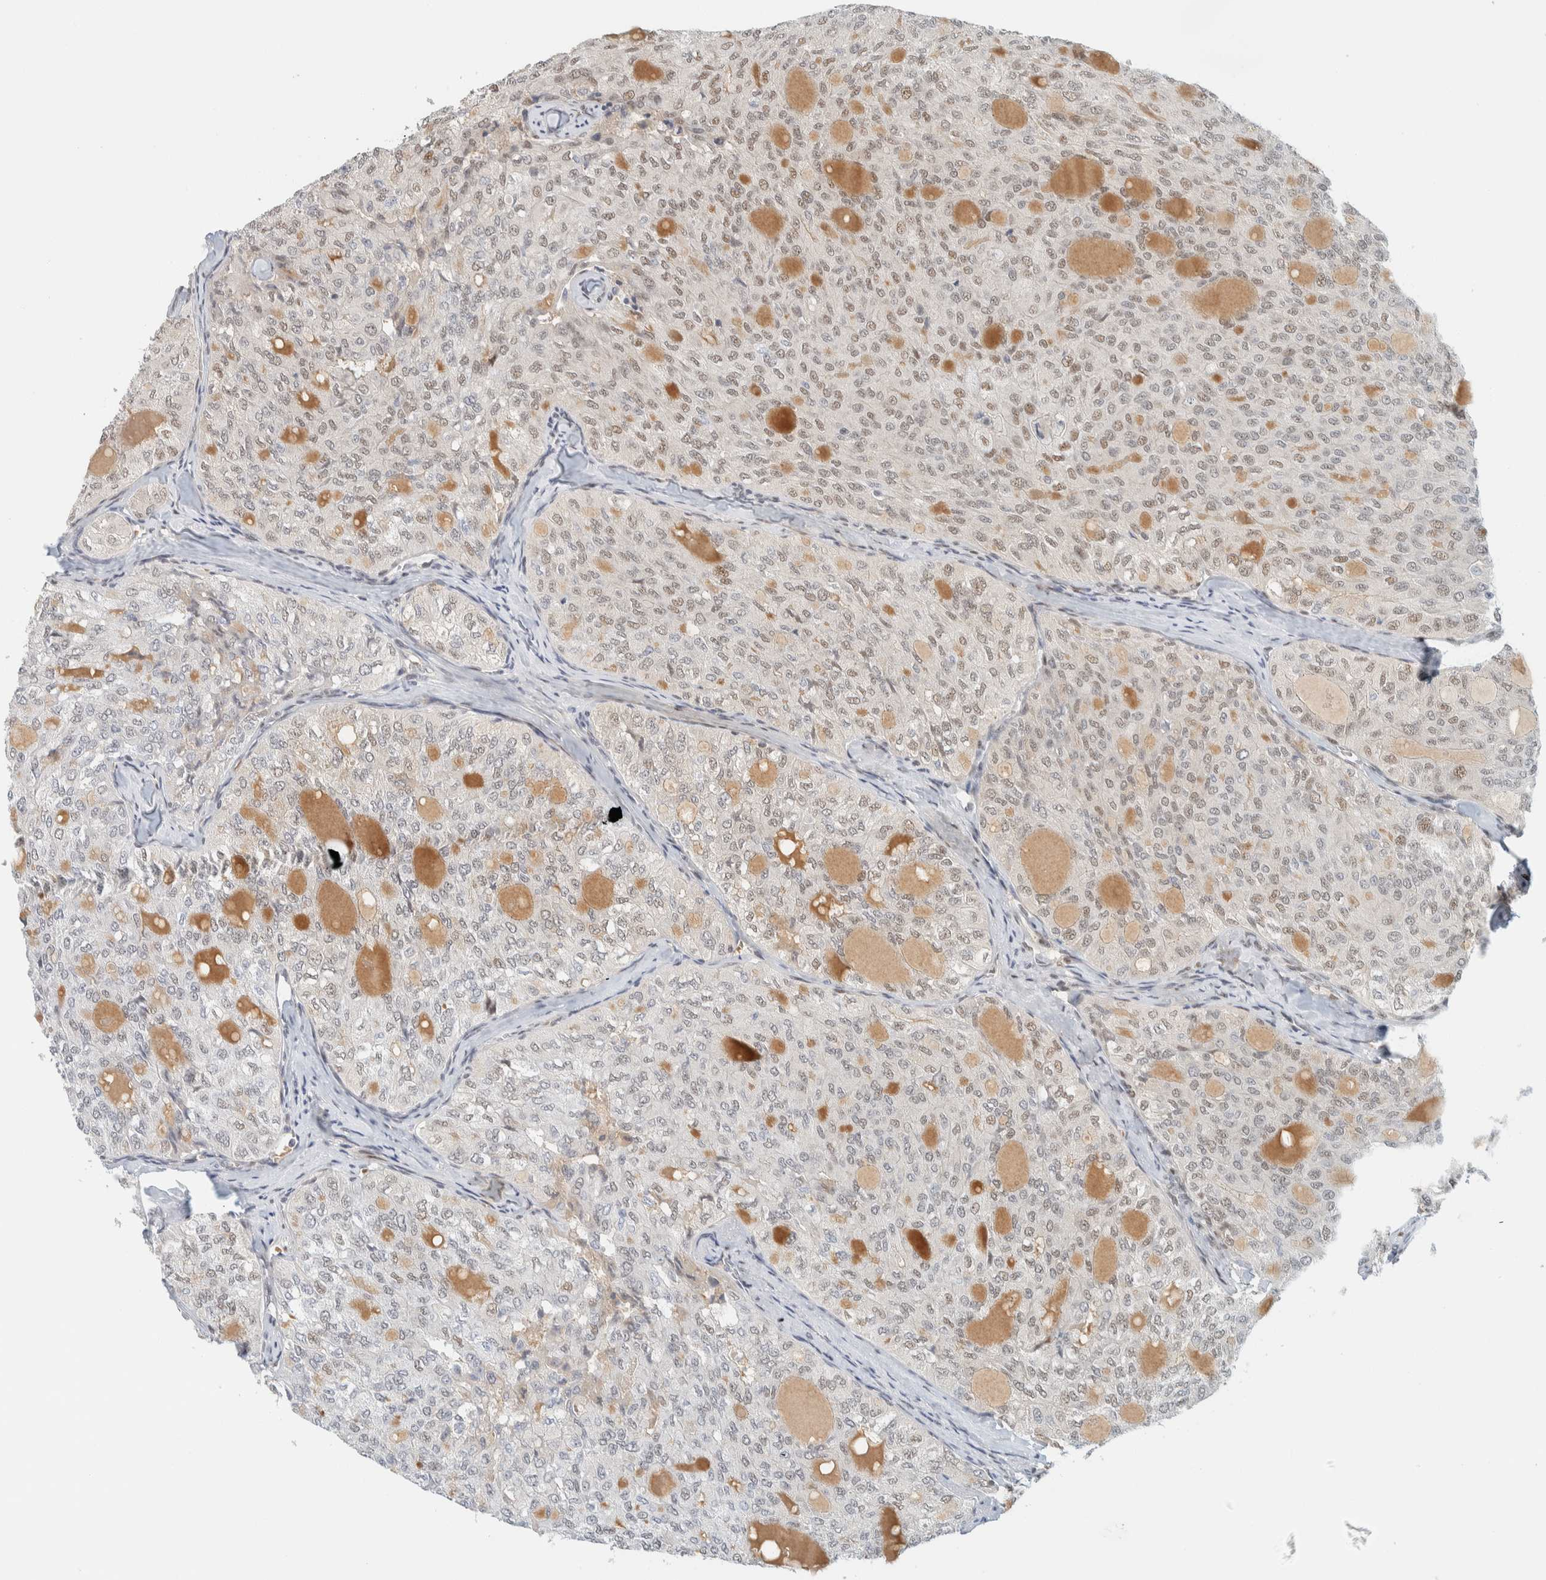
{"staining": {"intensity": "weak", "quantity": "25%-75%", "location": "nuclear"}, "tissue": "thyroid cancer", "cell_type": "Tumor cells", "image_type": "cancer", "snomed": [{"axis": "morphology", "description": "Follicular adenoma carcinoma, NOS"}, {"axis": "topography", "description": "Thyroid gland"}], "caption": "There is low levels of weak nuclear positivity in tumor cells of thyroid cancer, as demonstrated by immunohistochemical staining (brown color).", "gene": "ZNF683", "patient": {"sex": "male", "age": 75}}